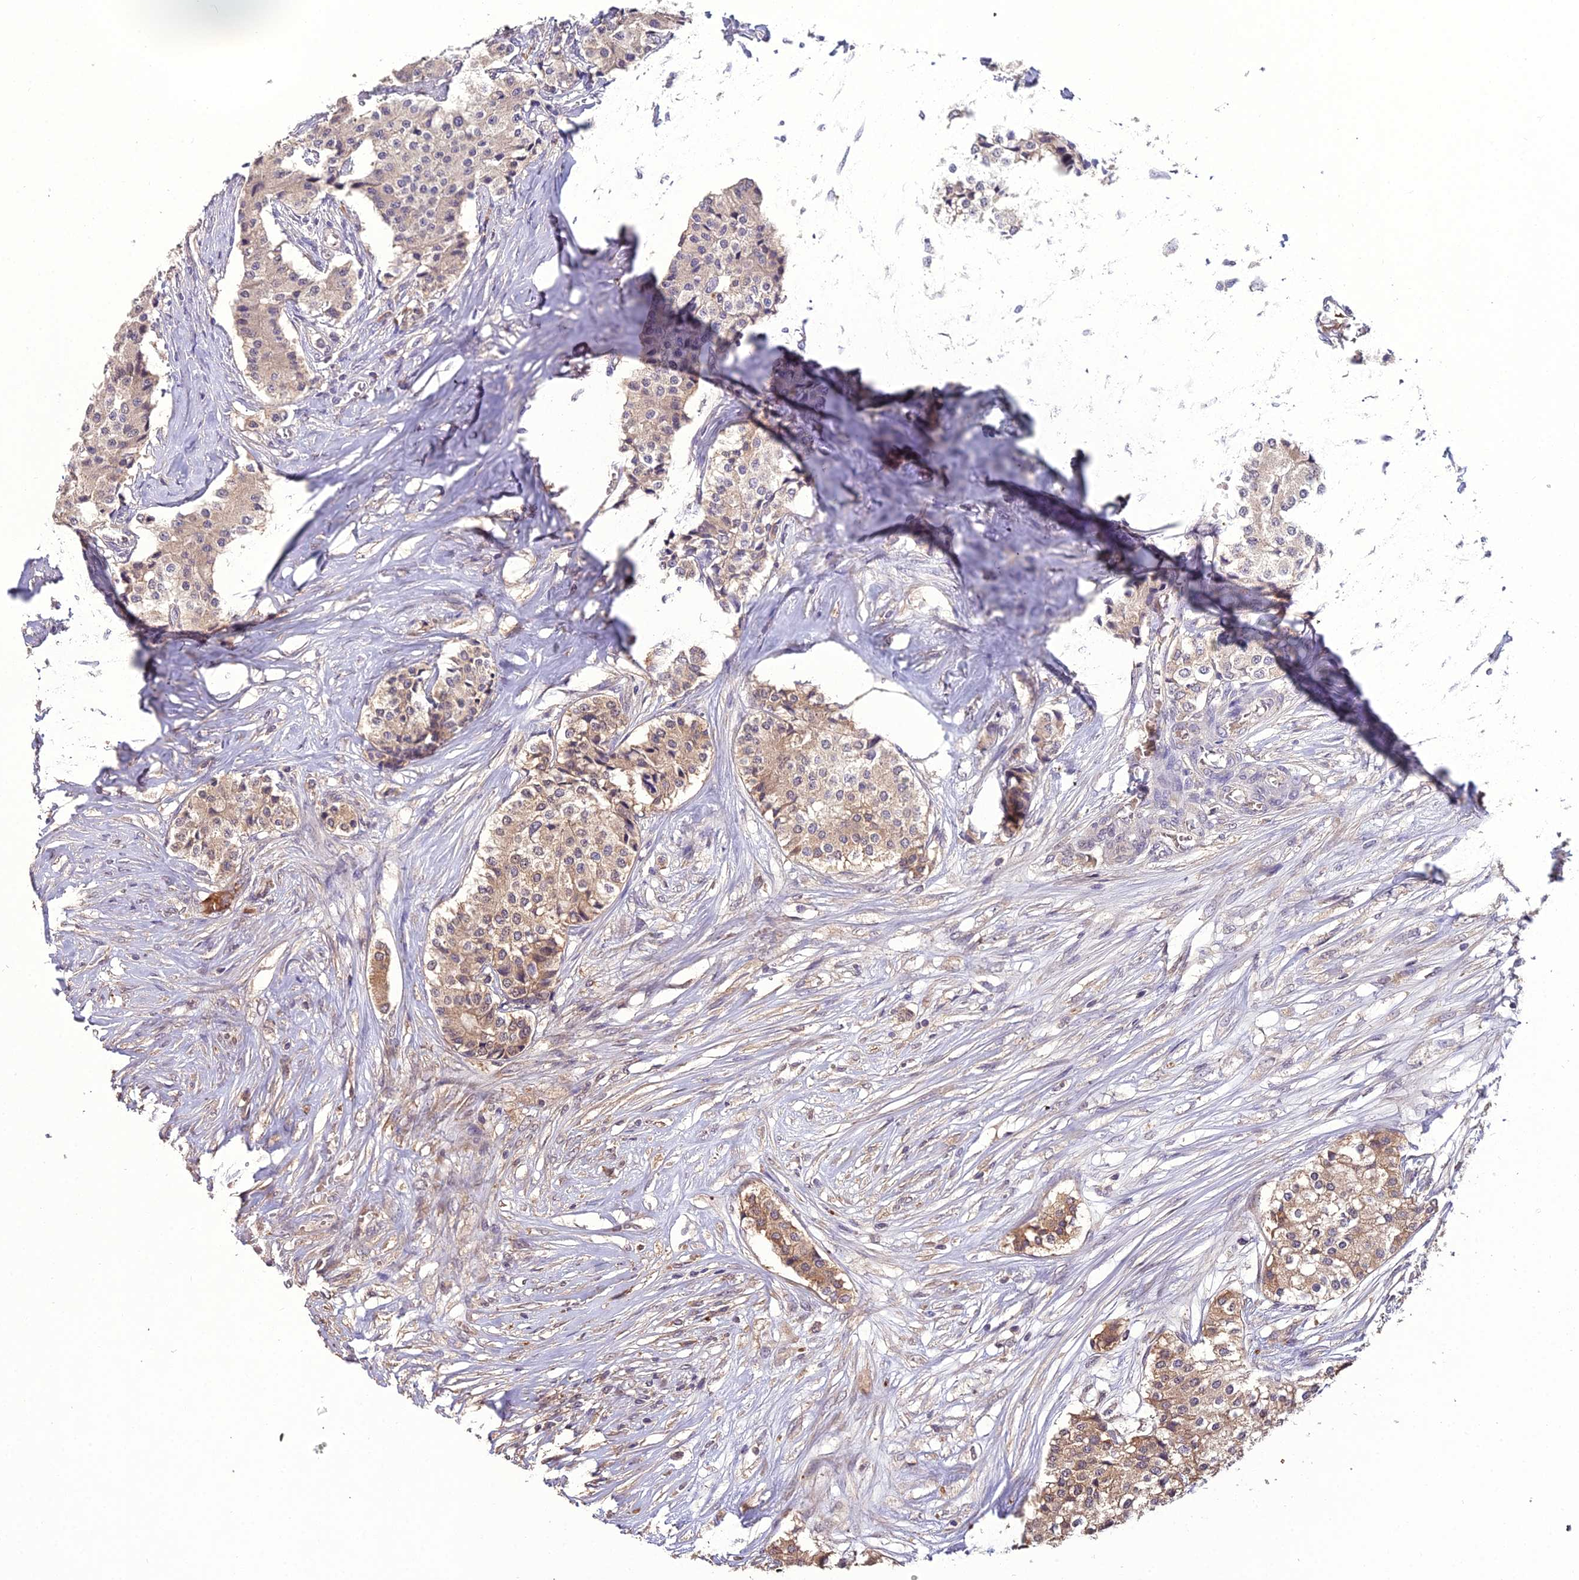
{"staining": {"intensity": "weak", "quantity": "25%-75%", "location": "cytoplasmic/membranous"}, "tissue": "carcinoid", "cell_type": "Tumor cells", "image_type": "cancer", "snomed": [{"axis": "morphology", "description": "Carcinoid, malignant, NOS"}, {"axis": "topography", "description": "Colon"}], "caption": "Carcinoid (malignant) stained for a protein reveals weak cytoplasmic/membranous positivity in tumor cells.", "gene": "KCTD16", "patient": {"sex": "female", "age": 52}}